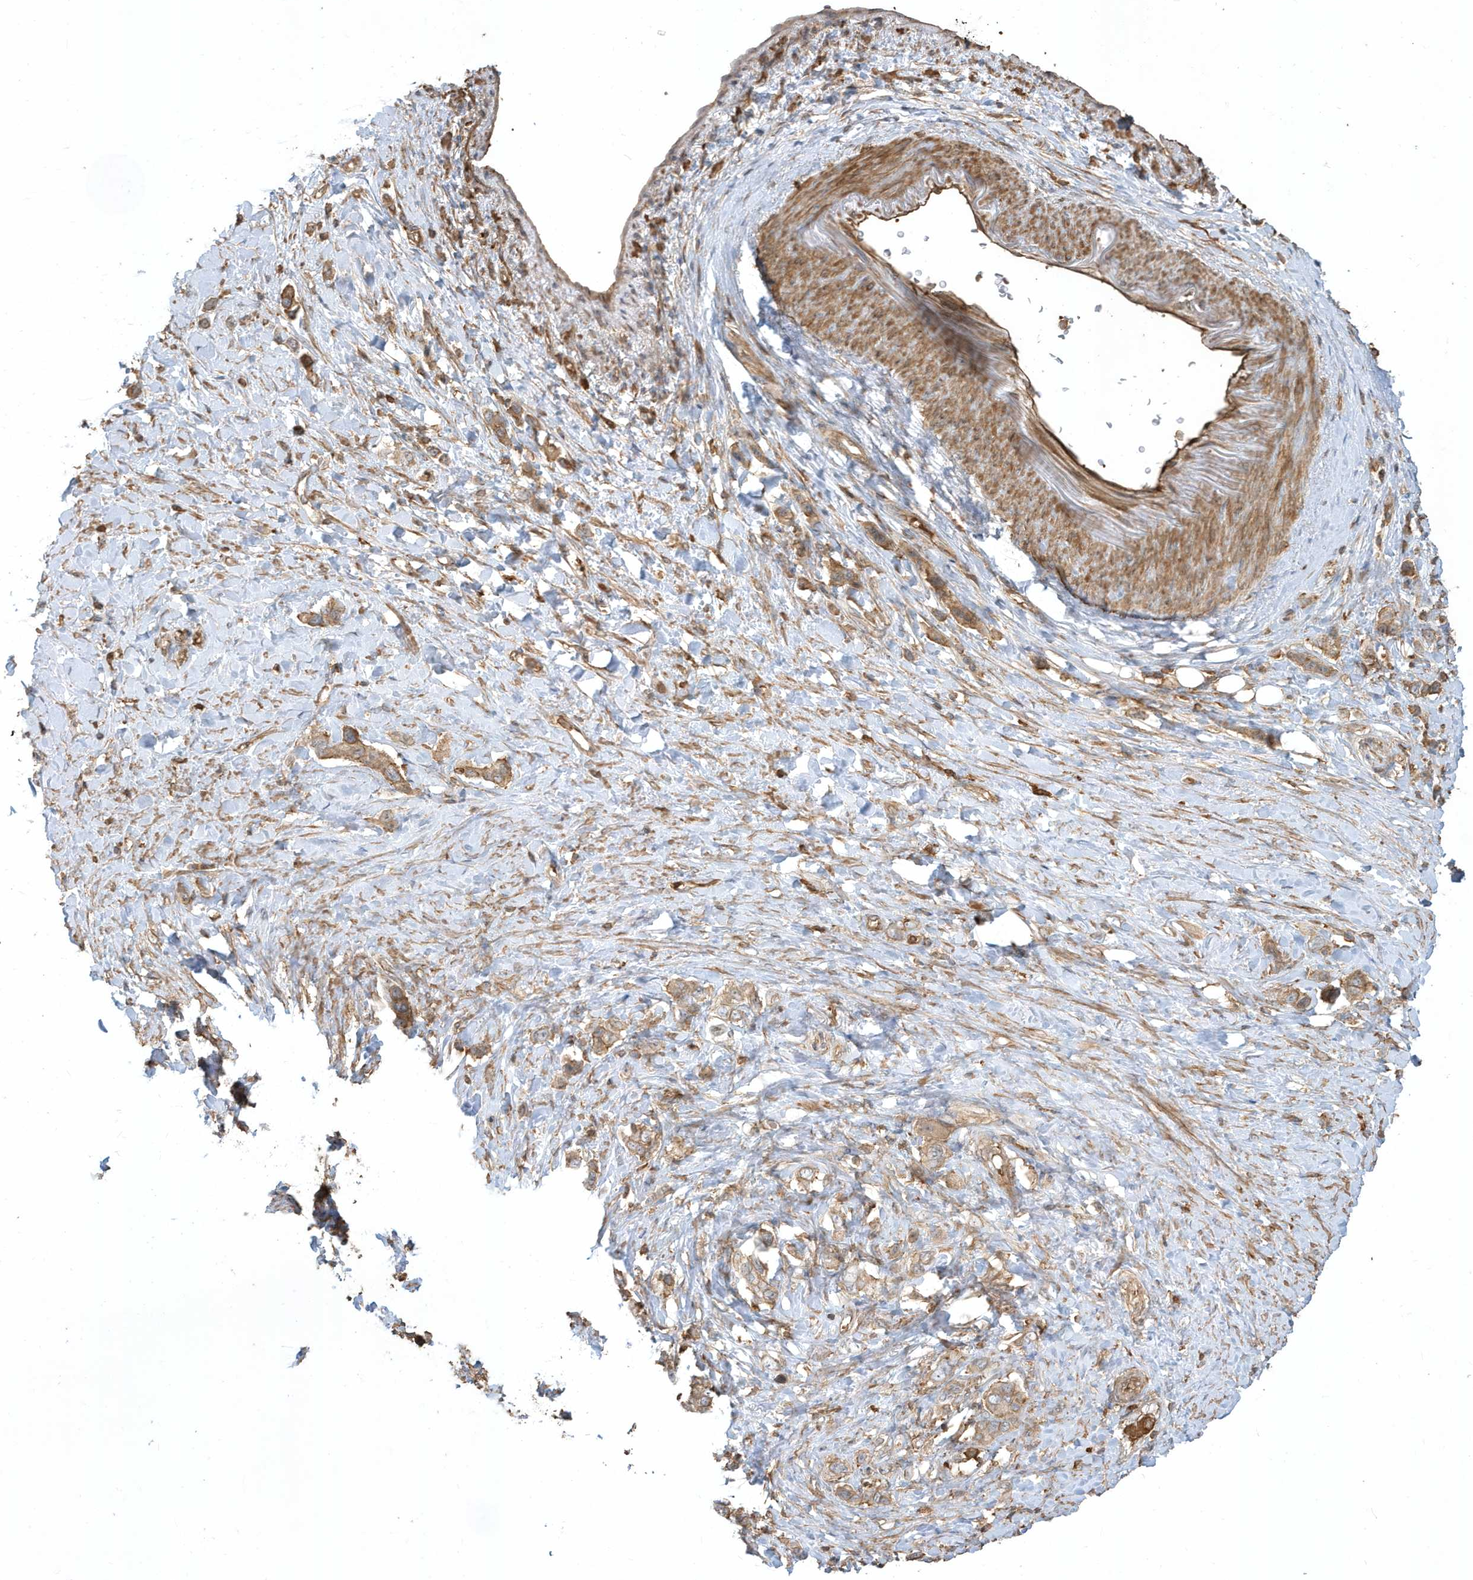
{"staining": {"intensity": "moderate", "quantity": ">75%", "location": "cytoplasmic/membranous"}, "tissue": "stomach cancer", "cell_type": "Tumor cells", "image_type": "cancer", "snomed": [{"axis": "morphology", "description": "Adenocarcinoma, NOS"}, {"axis": "topography", "description": "Stomach"}], "caption": "Protein staining of stomach cancer (adenocarcinoma) tissue reveals moderate cytoplasmic/membranous positivity in approximately >75% of tumor cells.", "gene": "ZBTB8A", "patient": {"sex": "female", "age": 65}}